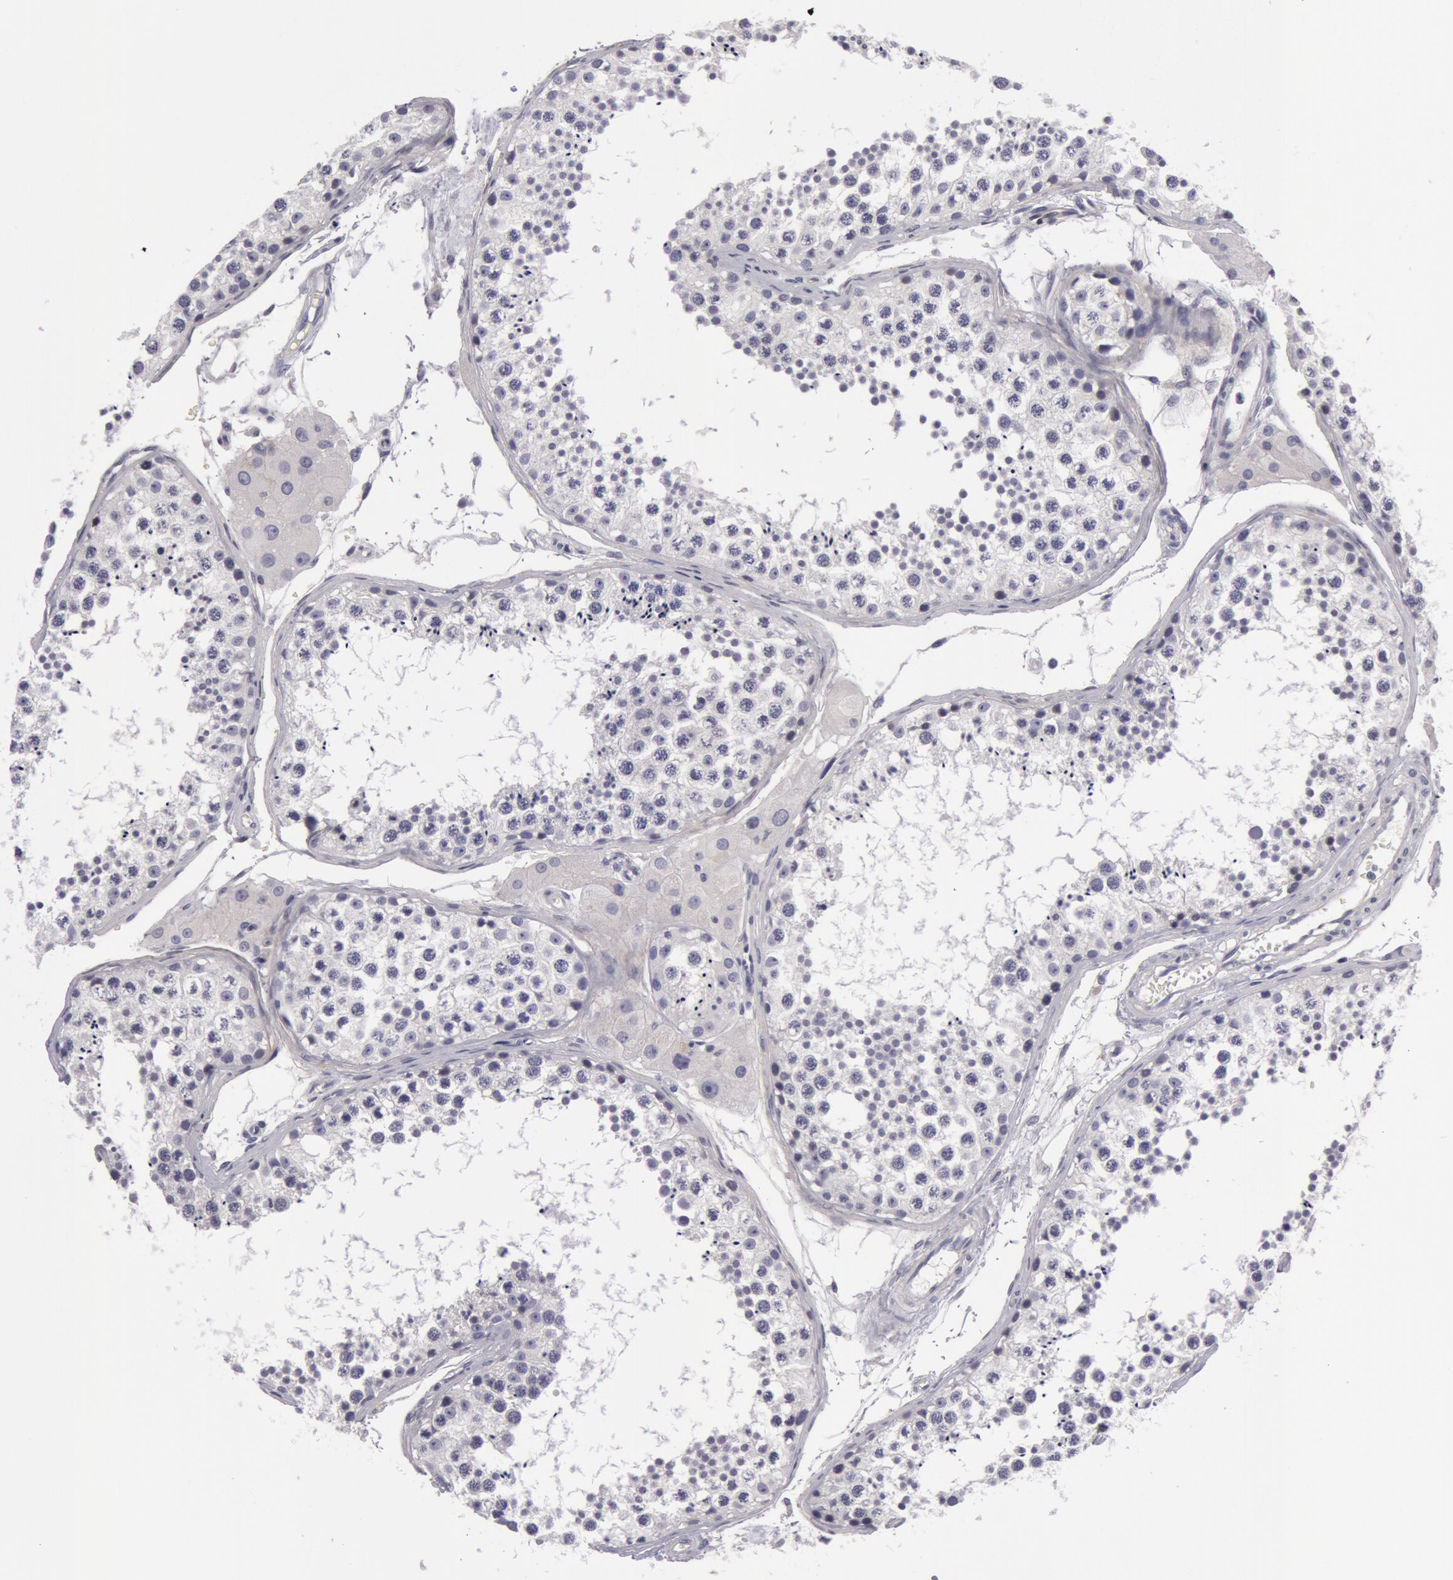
{"staining": {"intensity": "negative", "quantity": "none", "location": "none"}, "tissue": "testis", "cell_type": "Cells in seminiferous ducts", "image_type": "normal", "snomed": [{"axis": "morphology", "description": "Normal tissue, NOS"}, {"axis": "topography", "description": "Testis"}], "caption": "This is an immunohistochemistry micrograph of unremarkable human testis. There is no expression in cells in seminiferous ducts.", "gene": "NLGN4X", "patient": {"sex": "male", "age": 57}}